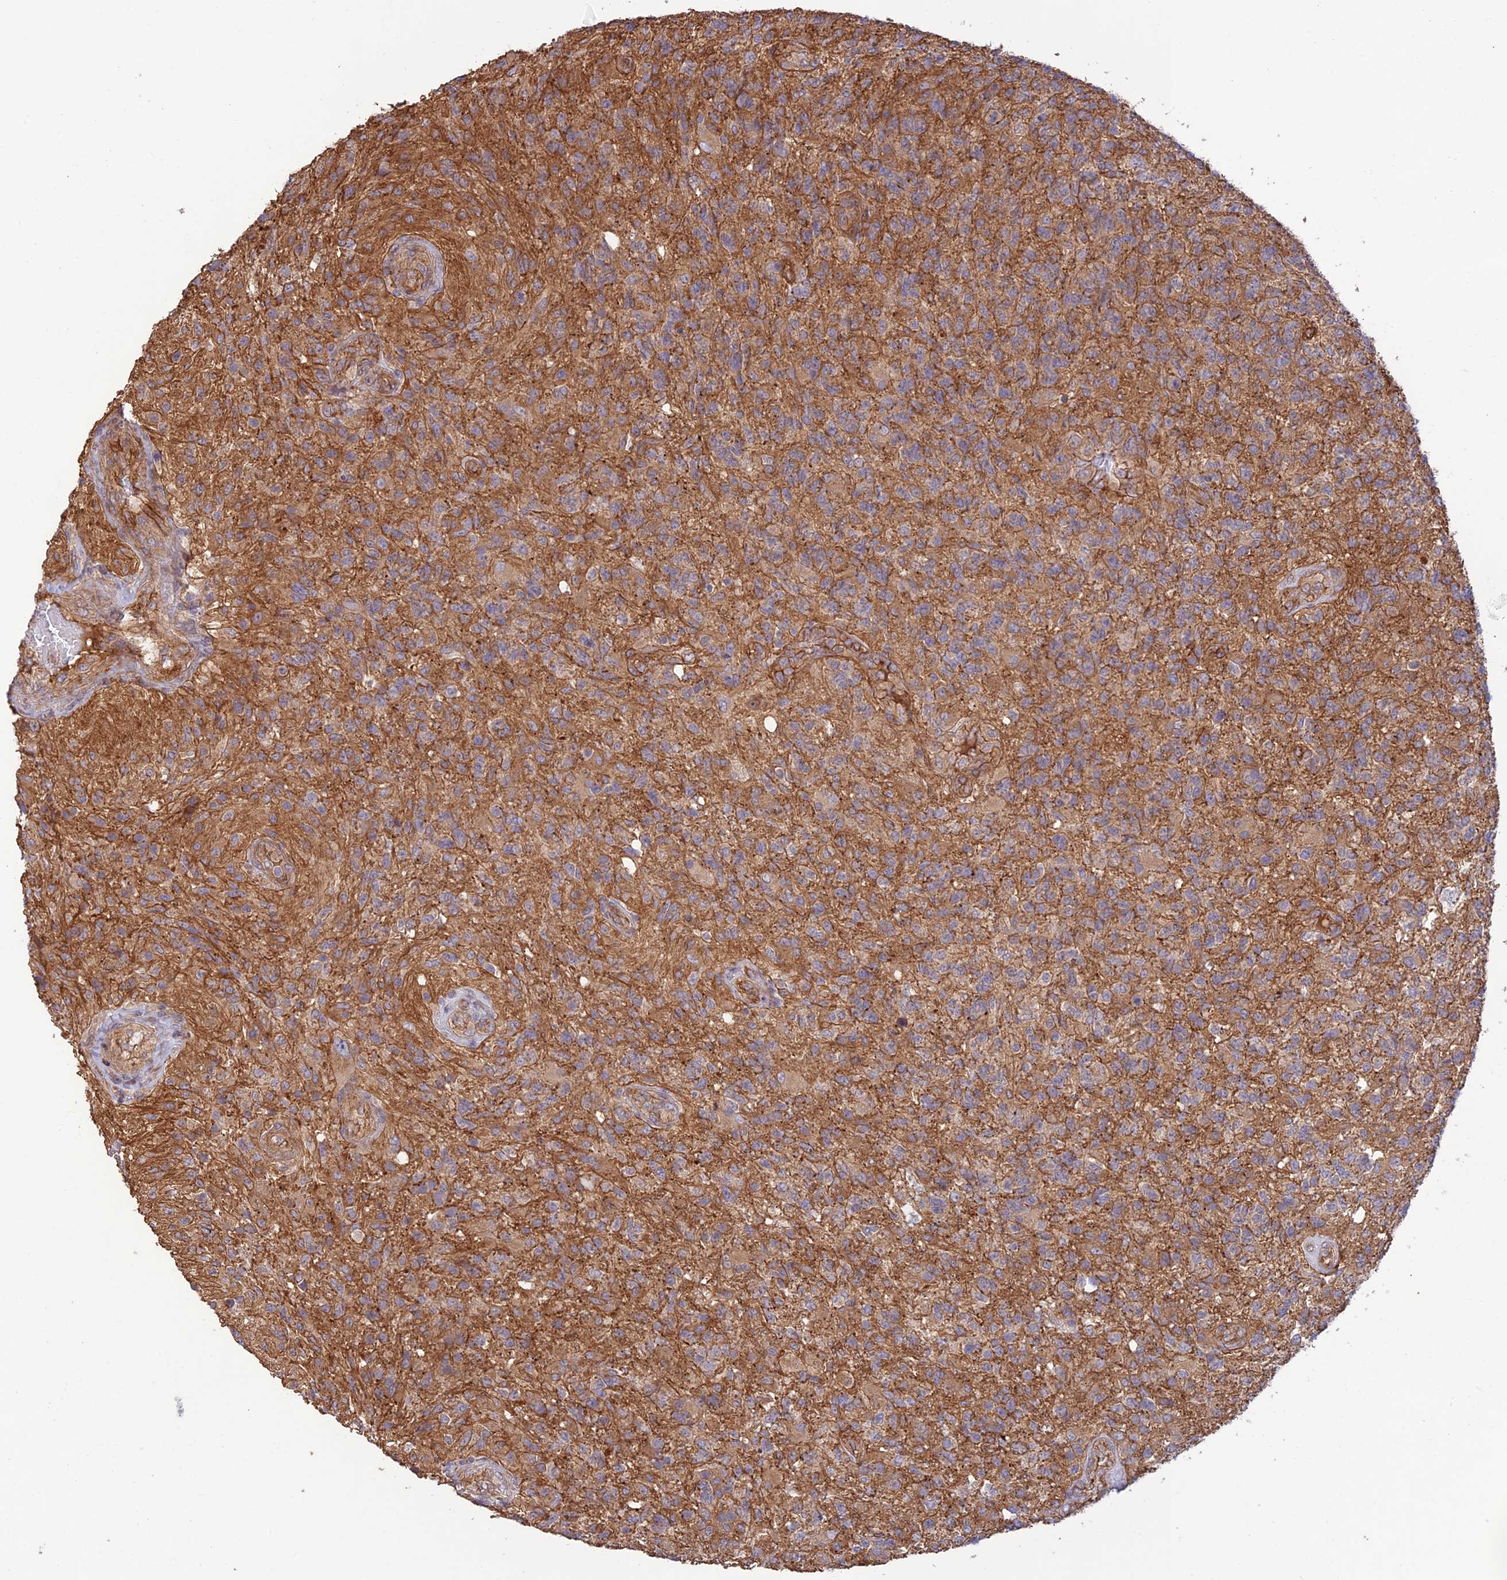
{"staining": {"intensity": "moderate", "quantity": ">75%", "location": "cytoplasmic/membranous"}, "tissue": "glioma", "cell_type": "Tumor cells", "image_type": "cancer", "snomed": [{"axis": "morphology", "description": "Glioma, malignant, High grade"}, {"axis": "topography", "description": "Brain"}], "caption": "Malignant glioma (high-grade) stained with a brown dye displays moderate cytoplasmic/membranous positive expression in approximately >75% of tumor cells.", "gene": "HOMER2", "patient": {"sex": "male", "age": 56}}